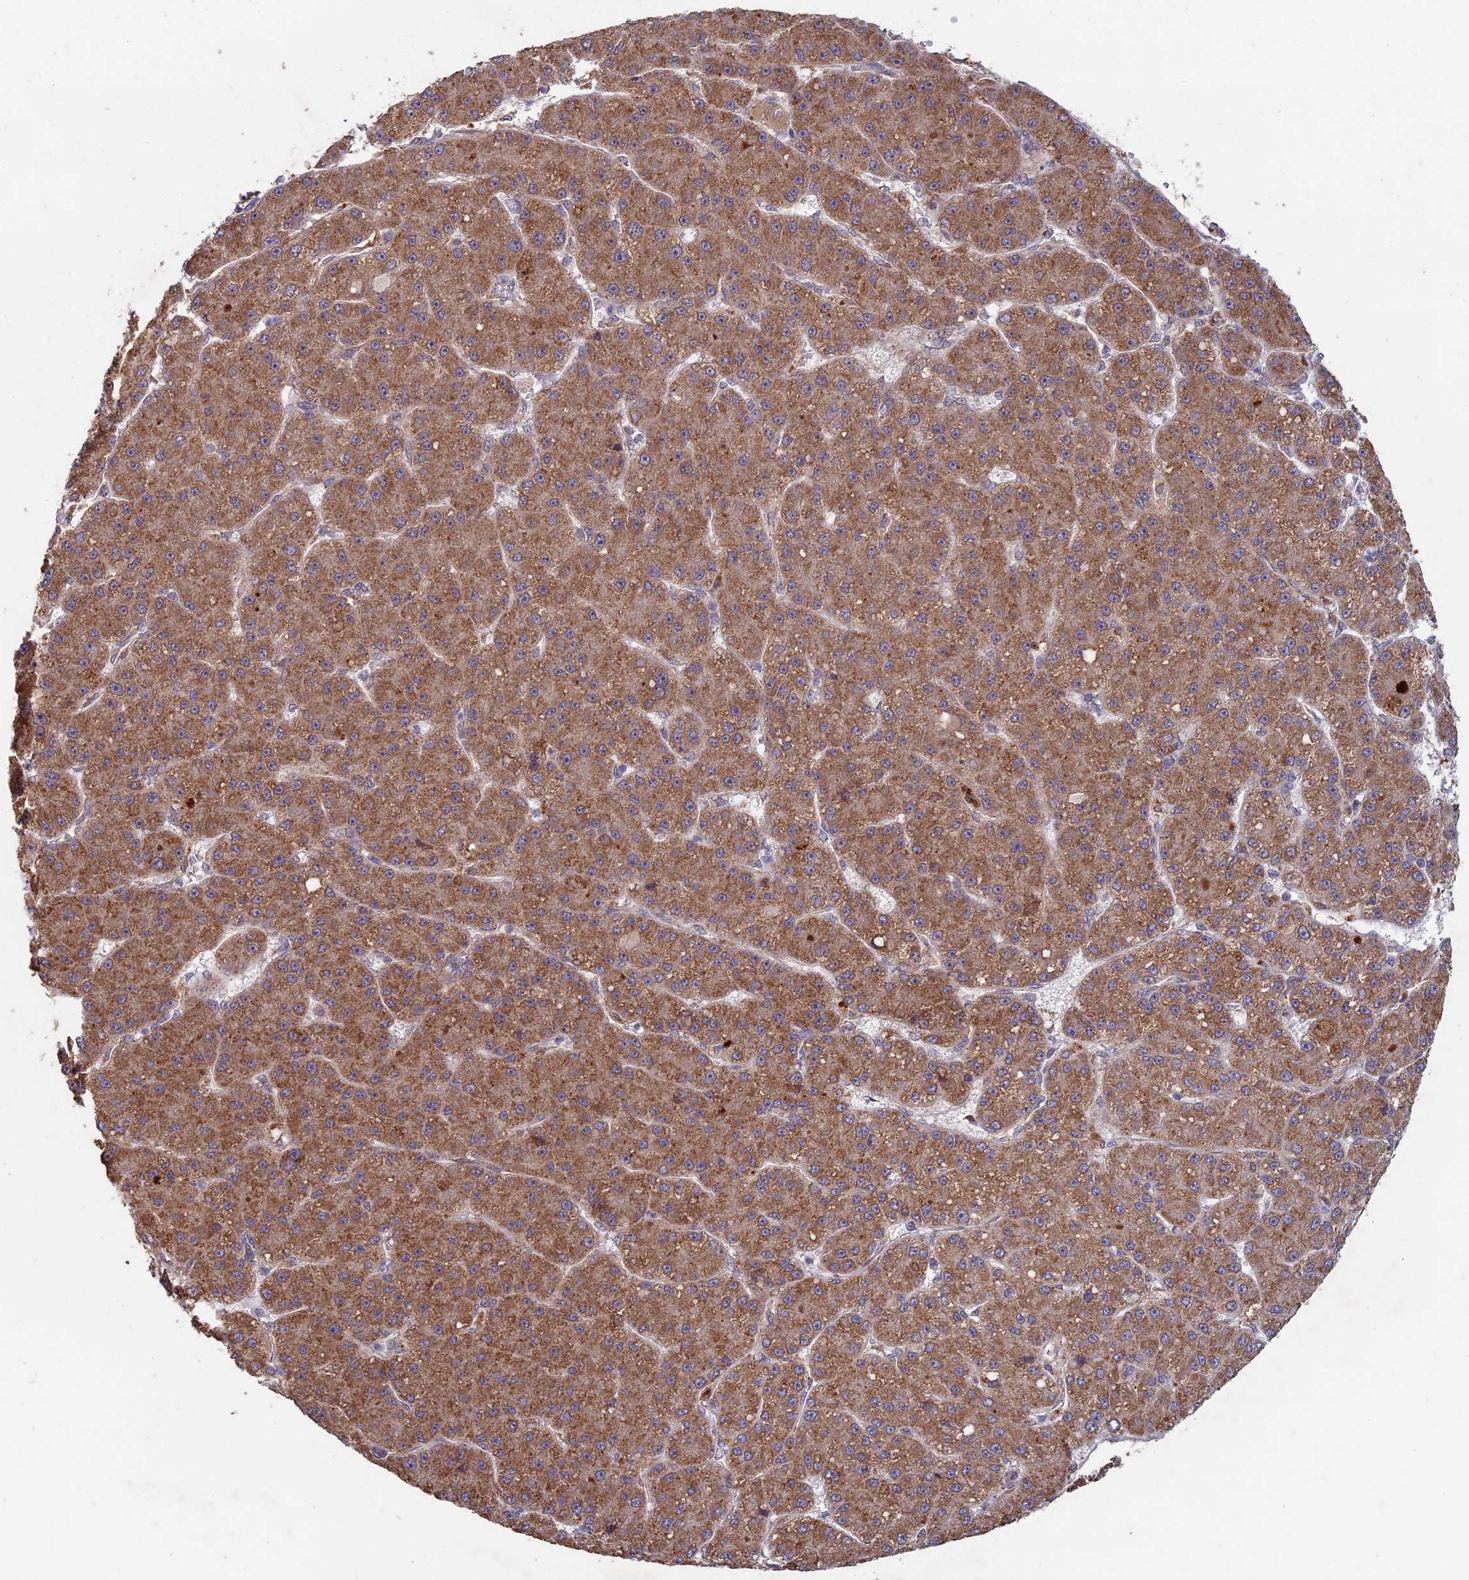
{"staining": {"intensity": "moderate", "quantity": ">75%", "location": "cytoplasmic/membranous"}, "tissue": "liver cancer", "cell_type": "Tumor cells", "image_type": "cancer", "snomed": [{"axis": "morphology", "description": "Carcinoma, Hepatocellular, NOS"}, {"axis": "topography", "description": "Liver"}], "caption": "Liver cancer stained with a protein marker reveals moderate staining in tumor cells.", "gene": "RCCD1", "patient": {"sex": "male", "age": 67}}